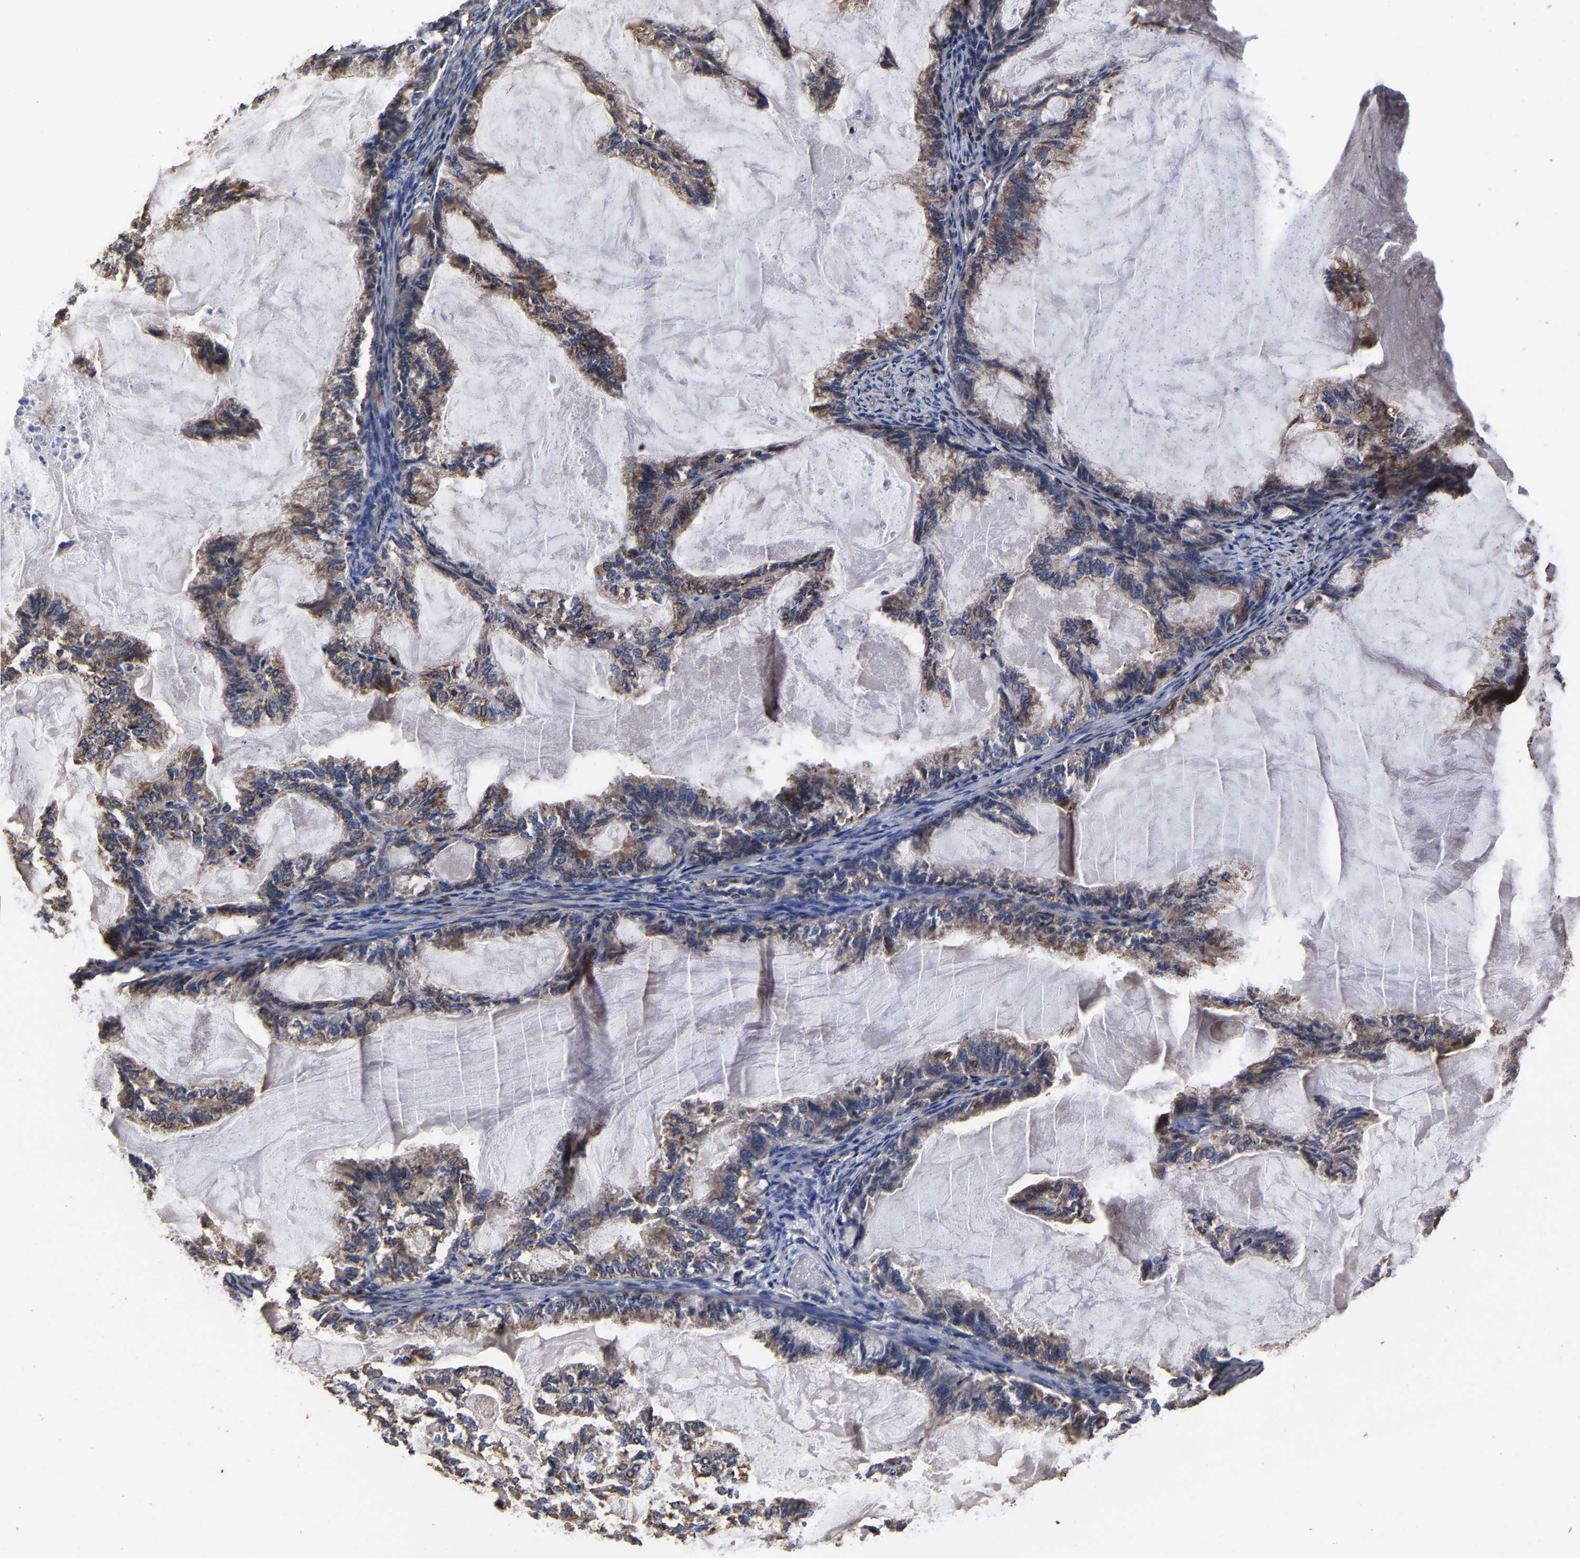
{"staining": {"intensity": "weak", "quantity": ">75%", "location": "cytoplasmic/membranous"}, "tissue": "endometrial cancer", "cell_type": "Tumor cells", "image_type": "cancer", "snomed": [{"axis": "morphology", "description": "Adenocarcinoma, NOS"}, {"axis": "topography", "description": "Endometrium"}], "caption": "About >75% of tumor cells in human endometrial cancer reveal weak cytoplasmic/membranous protein positivity as visualized by brown immunohistochemical staining.", "gene": "ITCH", "patient": {"sex": "female", "age": 86}}